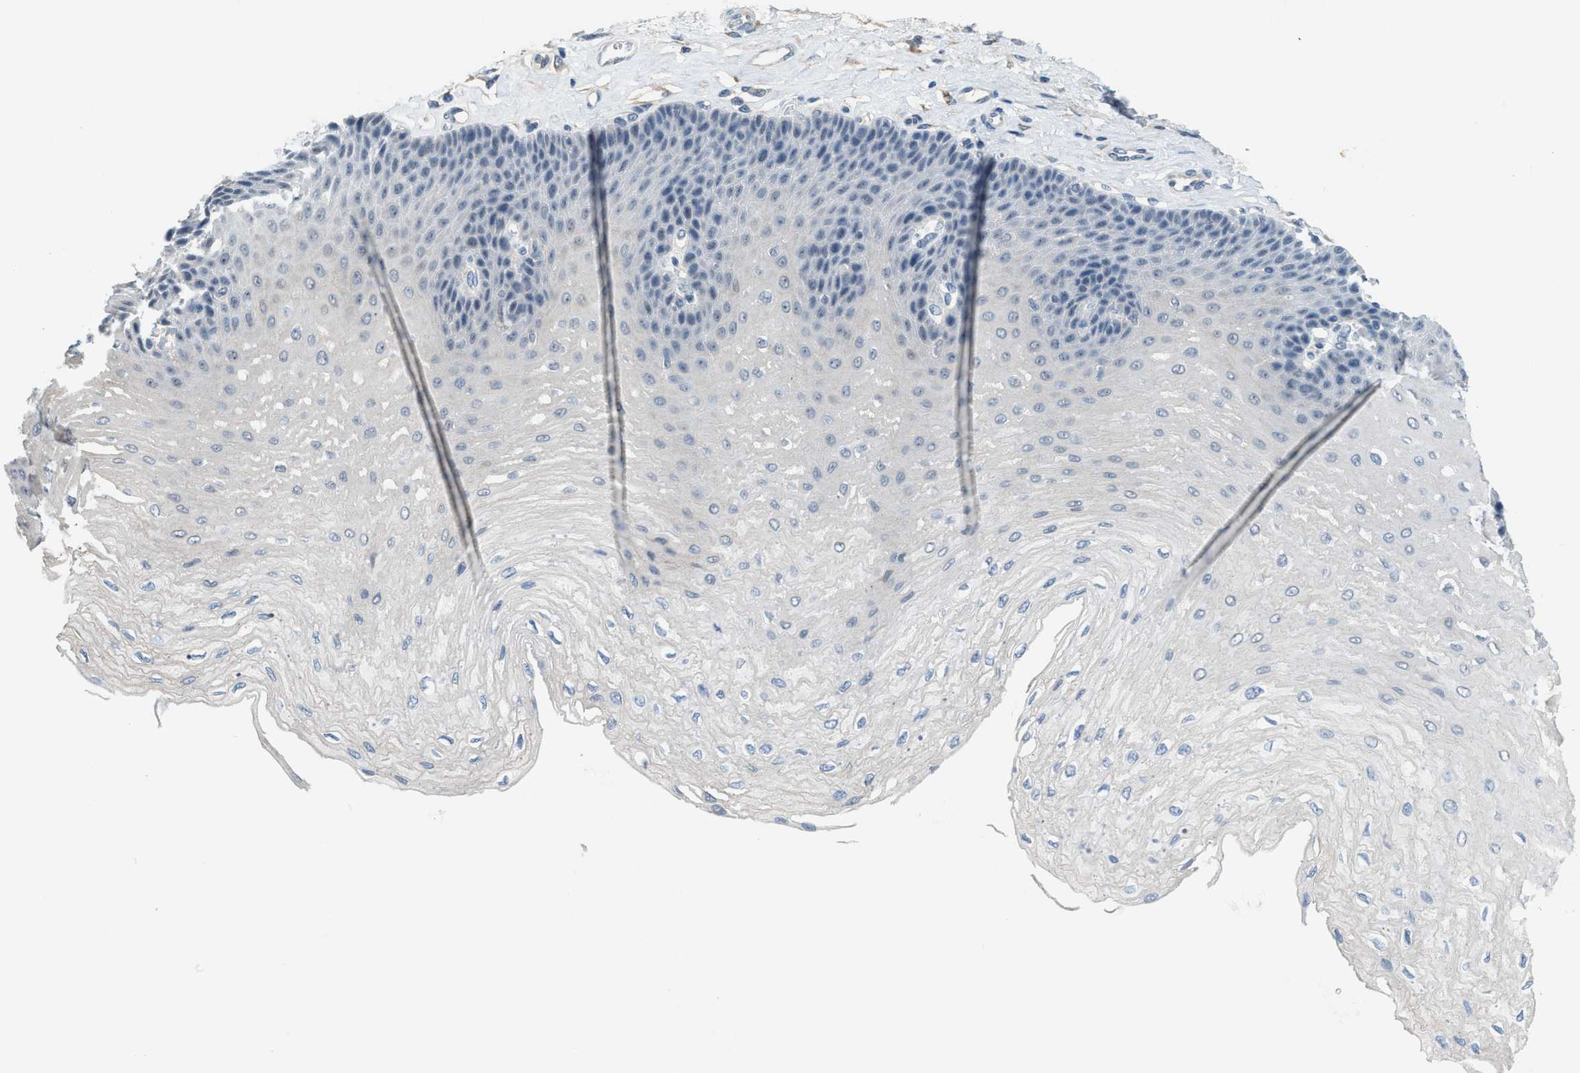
{"staining": {"intensity": "negative", "quantity": "none", "location": "none"}, "tissue": "esophagus", "cell_type": "Squamous epithelial cells", "image_type": "normal", "snomed": [{"axis": "morphology", "description": "Normal tissue, NOS"}, {"axis": "topography", "description": "Esophagus"}], "caption": "Squamous epithelial cells show no significant protein staining in benign esophagus. (DAB (3,3'-diaminobenzidine) immunohistochemistry with hematoxylin counter stain).", "gene": "TMEM154", "patient": {"sex": "female", "age": 72}}